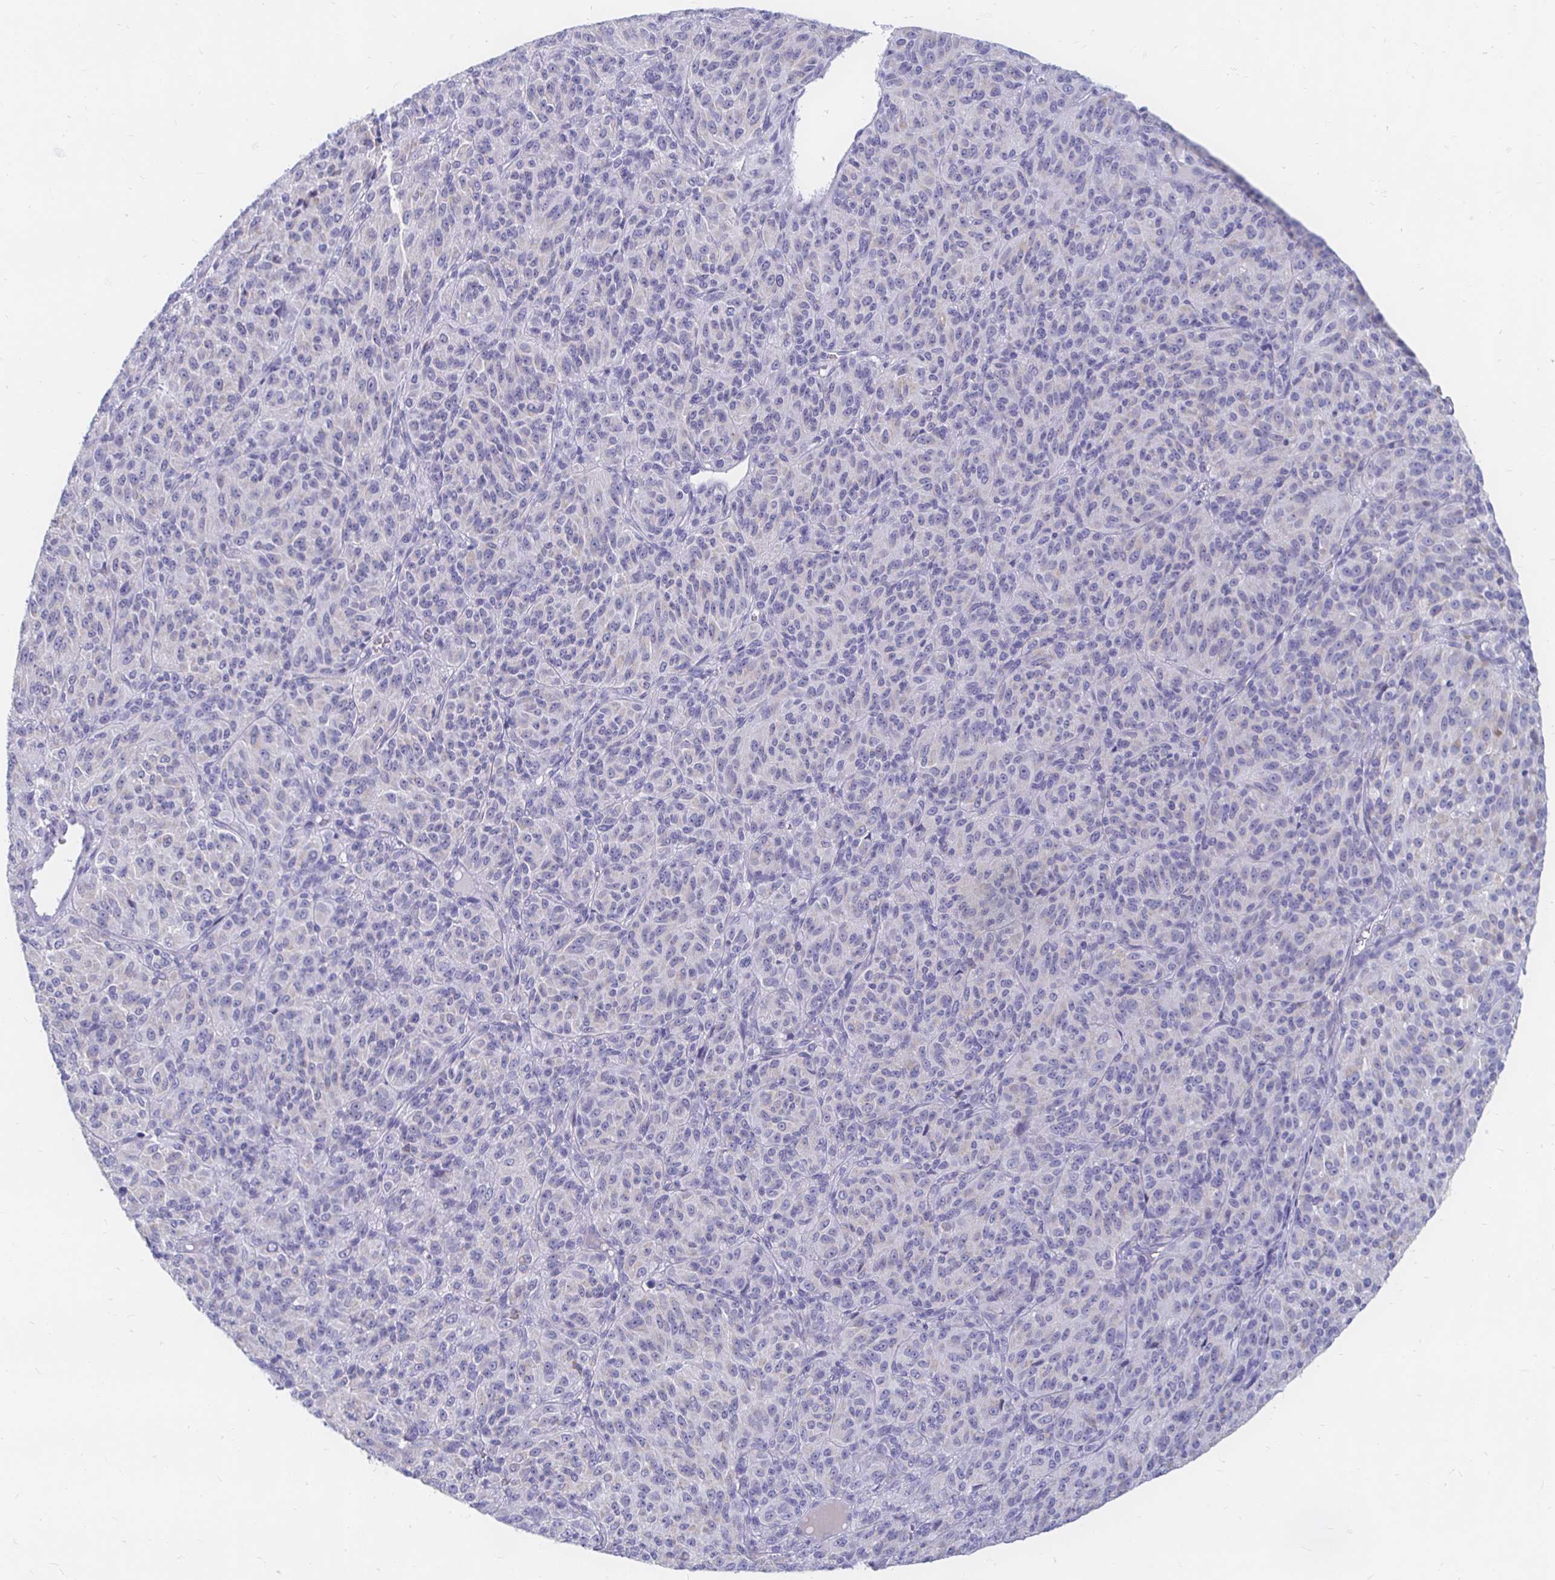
{"staining": {"intensity": "negative", "quantity": "none", "location": "none"}, "tissue": "melanoma", "cell_type": "Tumor cells", "image_type": "cancer", "snomed": [{"axis": "morphology", "description": "Malignant melanoma, Metastatic site"}, {"axis": "topography", "description": "Brain"}], "caption": "High power microscopy image of an immunohistochemistry (IHC) image of malignant melanoma (metastatic site), revealing no significant staining in tumor cells.", "gene": "PEG10", "patient": {"sex": "female", "age": 56}}